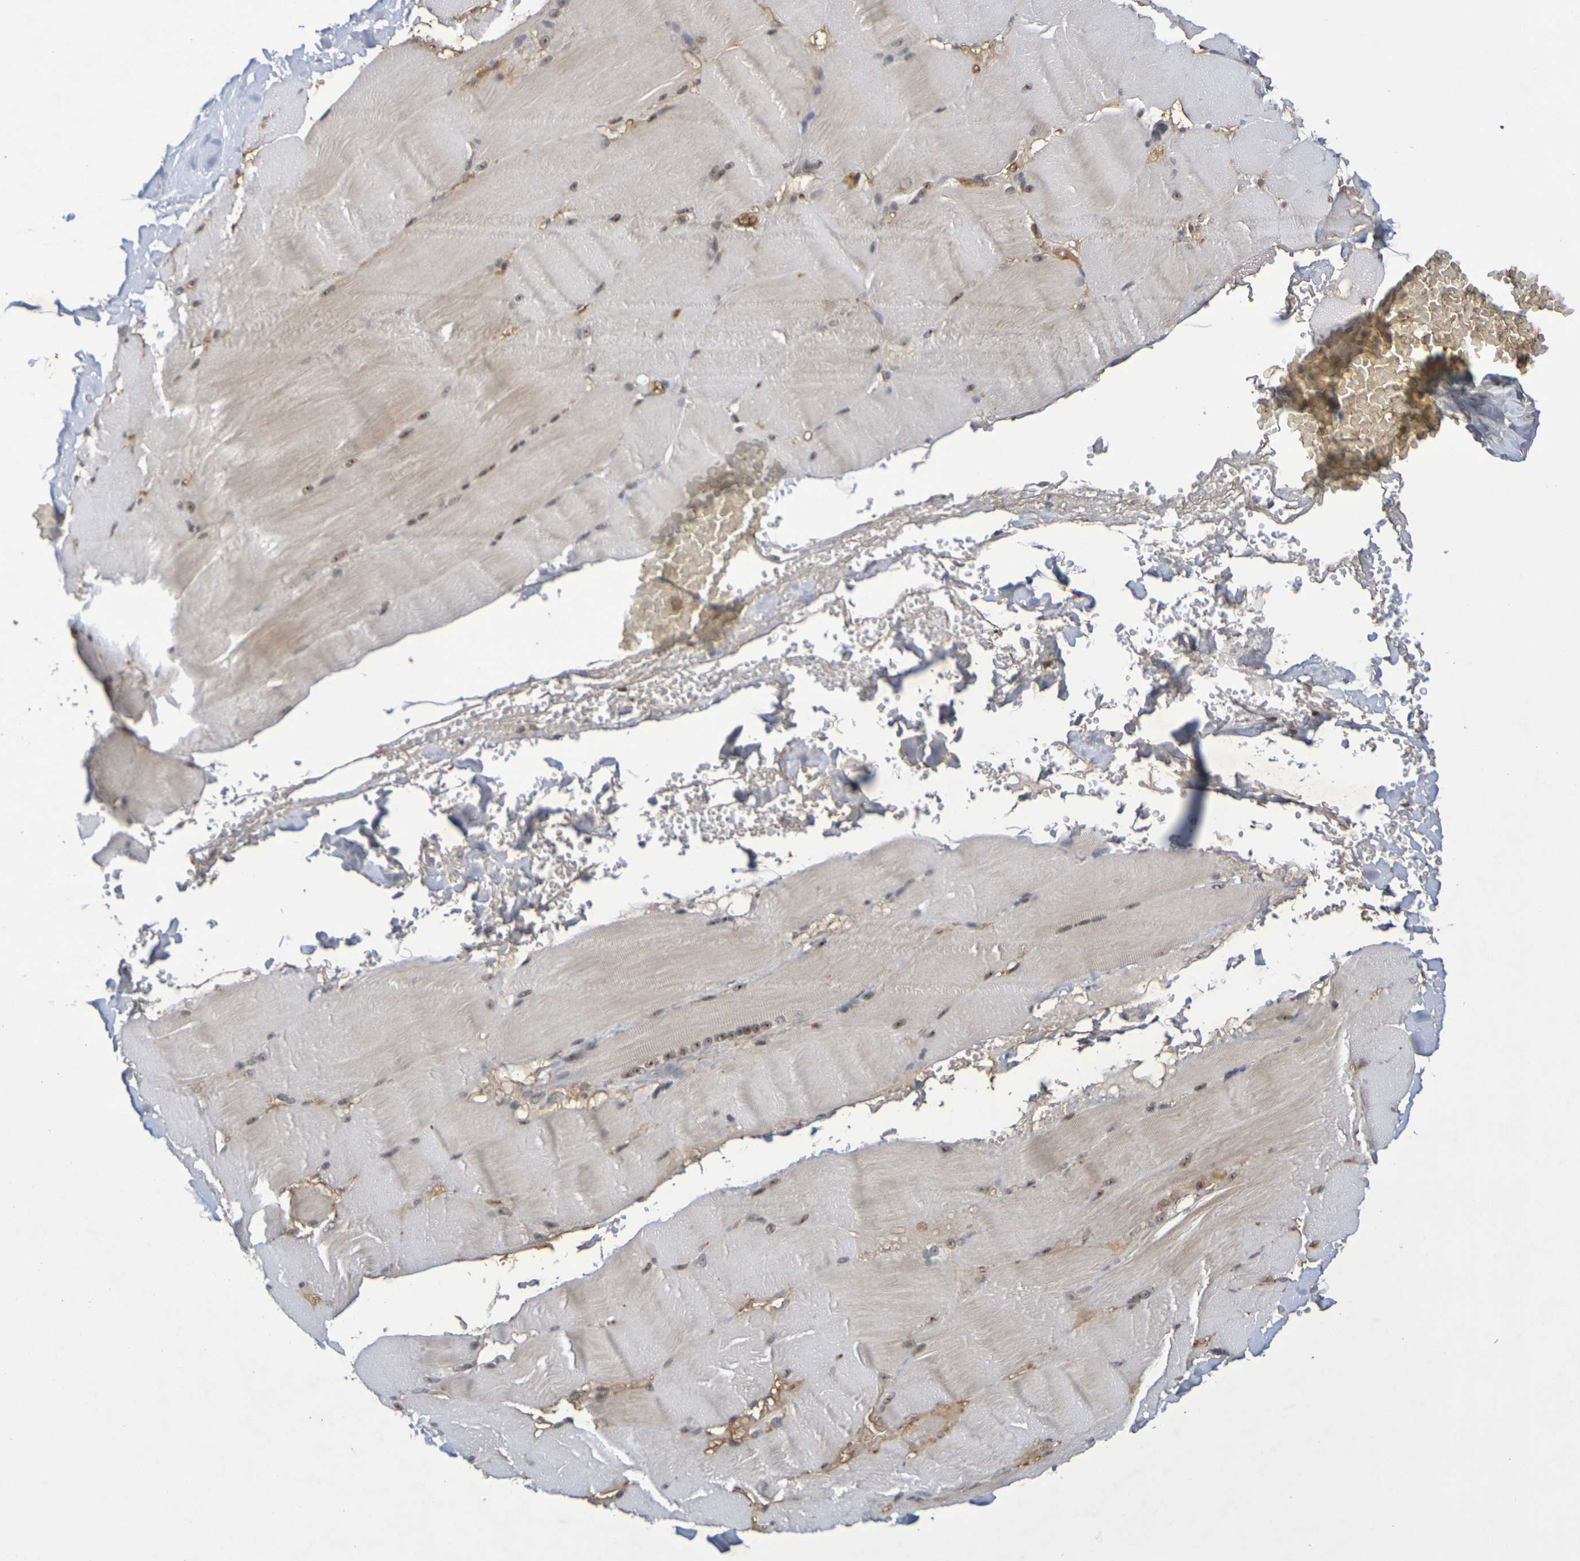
{"staining": {"intensity": "weak", "quantity": "25%-75%", "location": "cytoplasmic/membranous,nuclear"}, "tissue": "skeletal muscle", "cell_type": "Myocytes", "image_type": "normal", "snomed": [{"axis": "morphology", "description": "Normal tissue, NOS"}, {"axis": "topography", "description": "Skin"}, {"axis": "topography", "description": "Skeletal muscle"}], "caption": "A high-resolution photomicrograph shows immunohistochemistry (IHC) staining of benign skeletal muscle, which displays weak cytoplasmic/membranous,nuclear positivity in approximately 25%-75% of myocytes. Using DAB (3,3'-diaminobenzidine) (brown) and hematoxylin (blue) stains, captured at high magnification using brightfield microscopy.", "gene": "TERF2", "patient": {"sex": "male", "age": 83}}